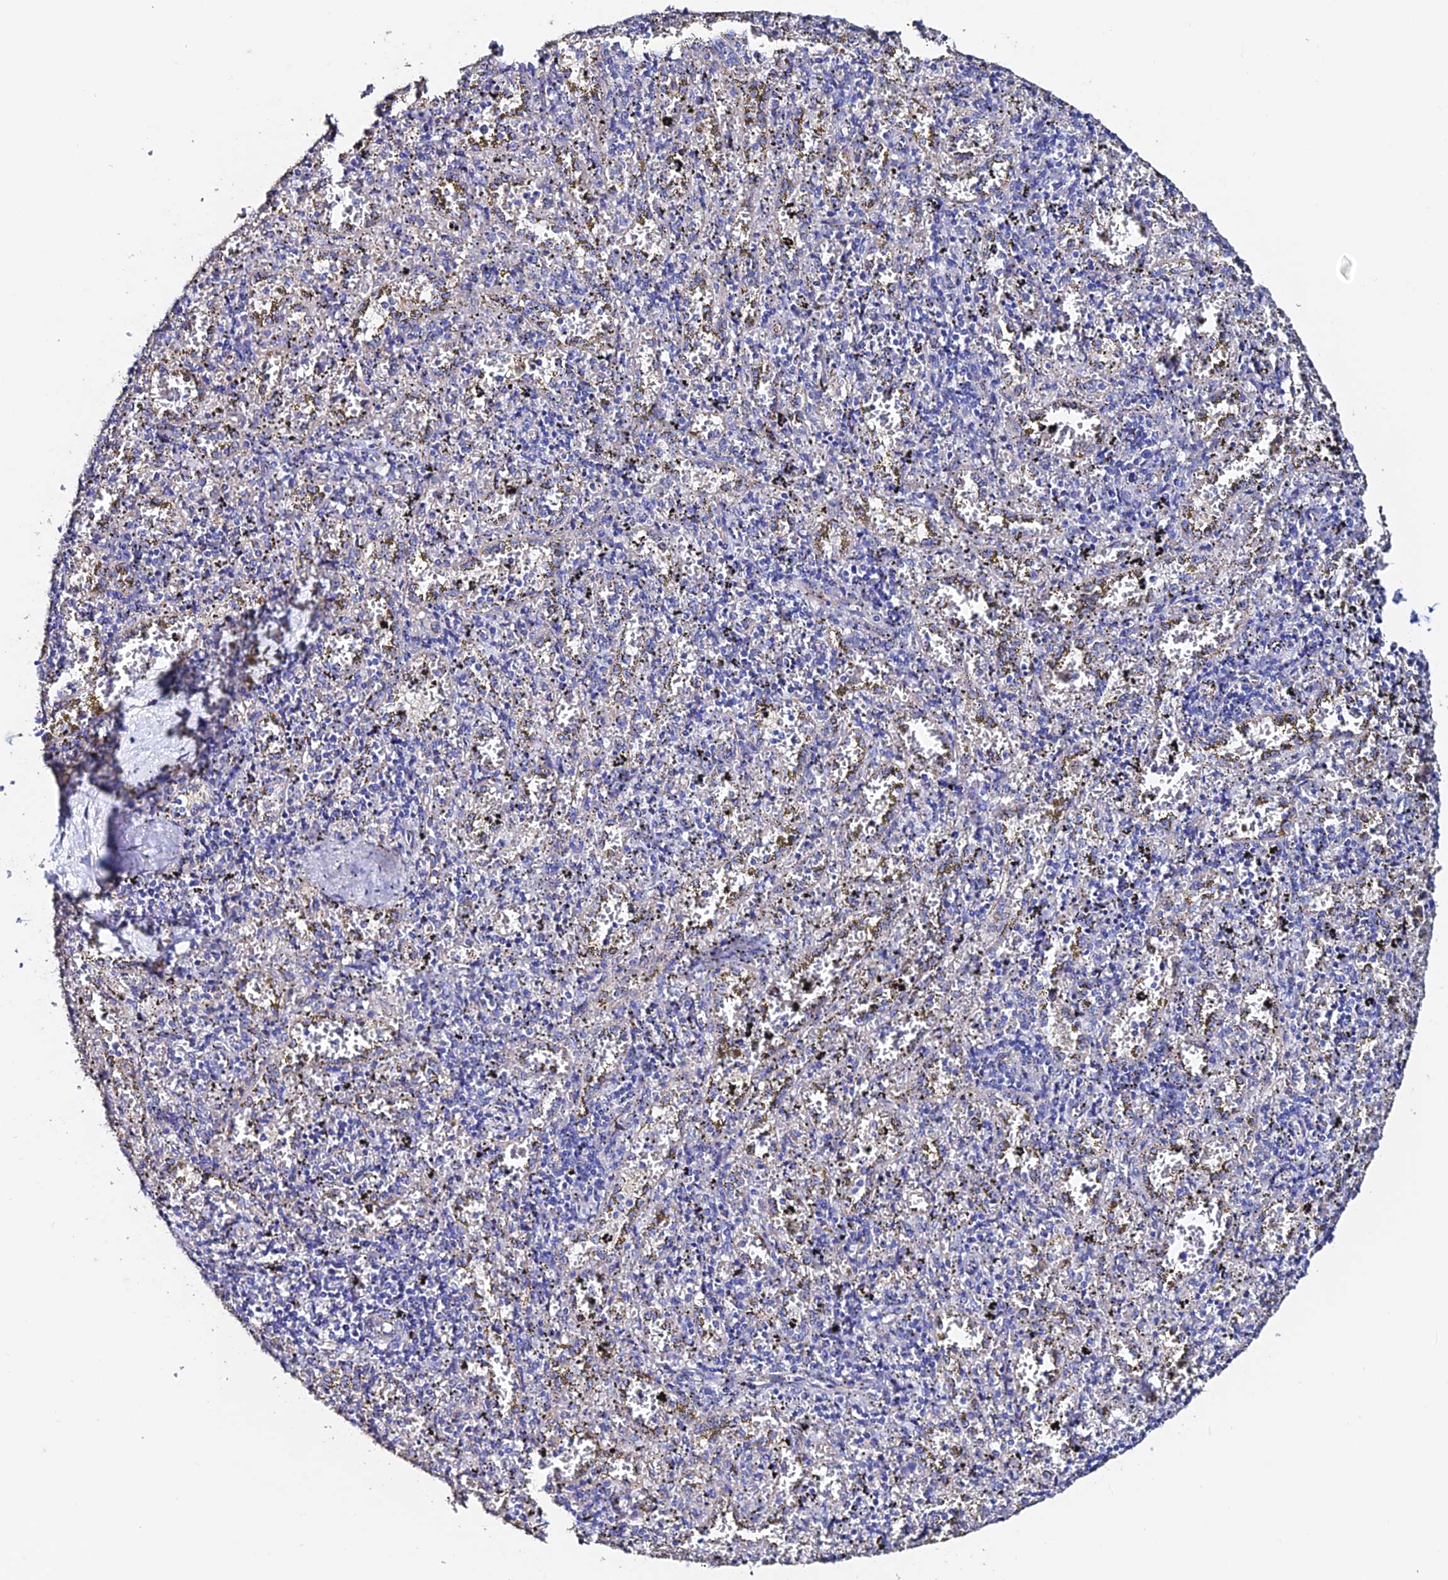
{"staining": {"intensity": "negative", "quantity": "none", "location": "none"}, "tissue": "spleen", "cell_type": "Cells in red pulp", "image_type": "normal", "snomed": [{"axis": "morphology", "description": "Normal tissue, NOS"}, {"axis": "topography", "description": "Spleen"}], "caption": "Cells in red pulp show no significant protein positivity in benign spleen.", "gene": "ESM1", "patient": {"sex": "male", "age": 11}}